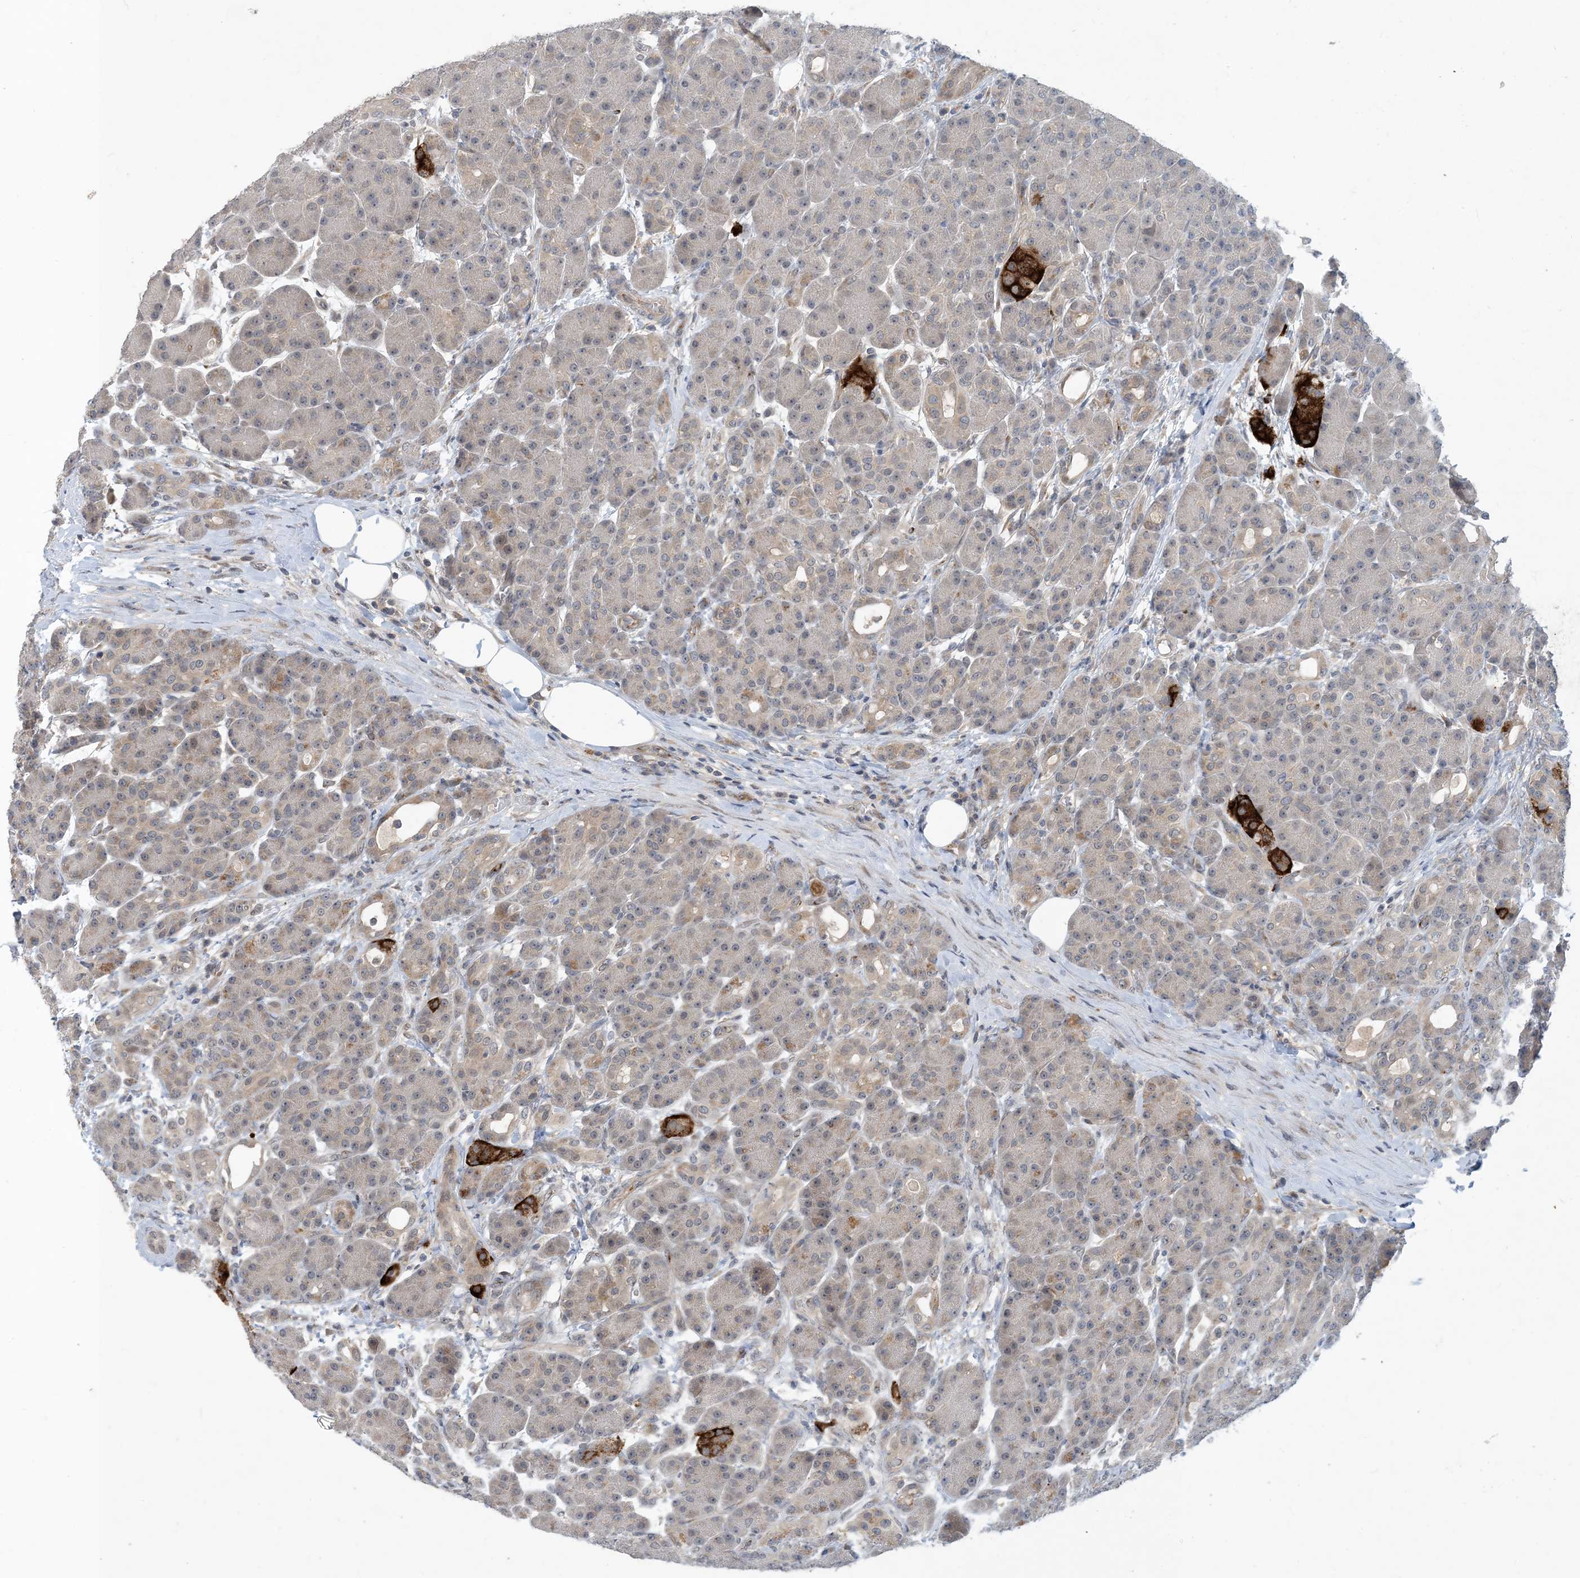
{"staining": {"intensity": "weak", "quantity": "<25%", "location": "cytoplasmic/membranous"}, "tissue": "pancreas", "cell_type": "Exocrine glandular cells", "image_type": "normal", "snomed": [{"axis": "morphology", "description": "Normal tissue, NOS"}, {"axis": "topography", "description": "Pancreas"}], "caption": "DAB (3,3'-diaminobenzidine) immunohistochemical staining of unremarkable human pancreas shows no significant staining in exocrine glandular cells.", "gene": "TINAG", "patient": {"sex": "male", "age": 63}}